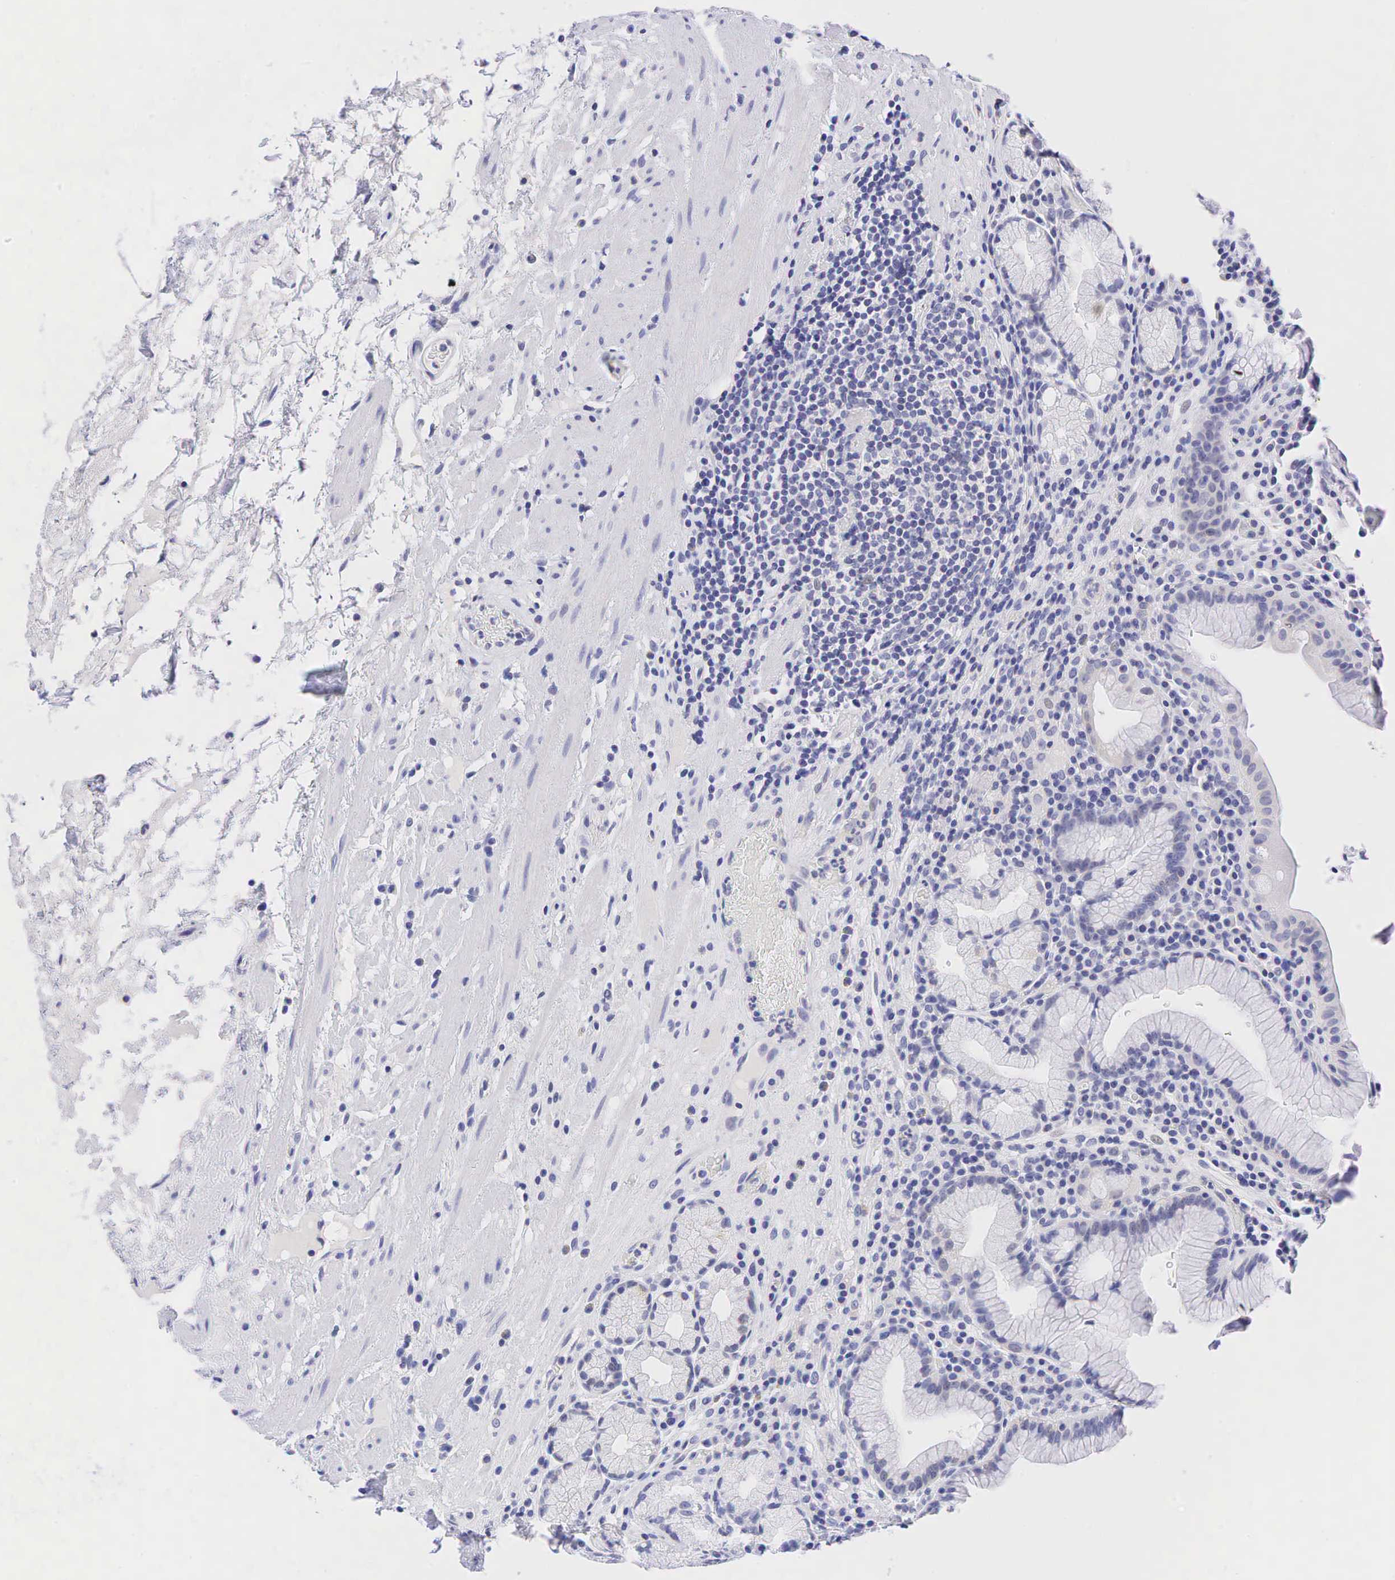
{"staining": {"intensity": "negative", "quantity": "none", "location": "none"}, "tissue": "stomach", "cell_type": "Glandular cells", "image_type": "normal", "snomed": [{"axis": "morphology", "description": "Normal tissue, NOS"}, {"axis": "topography", "description": "Stomach, lower"}, {"axis": "topography", "description": "Duodenum"}], "caption": "This is an IHC photomicrograph of unremarkable human stomach. There is no expression in glandular cells.", "gene": "AR", "patient": {"sex": "male", "age": 84}}